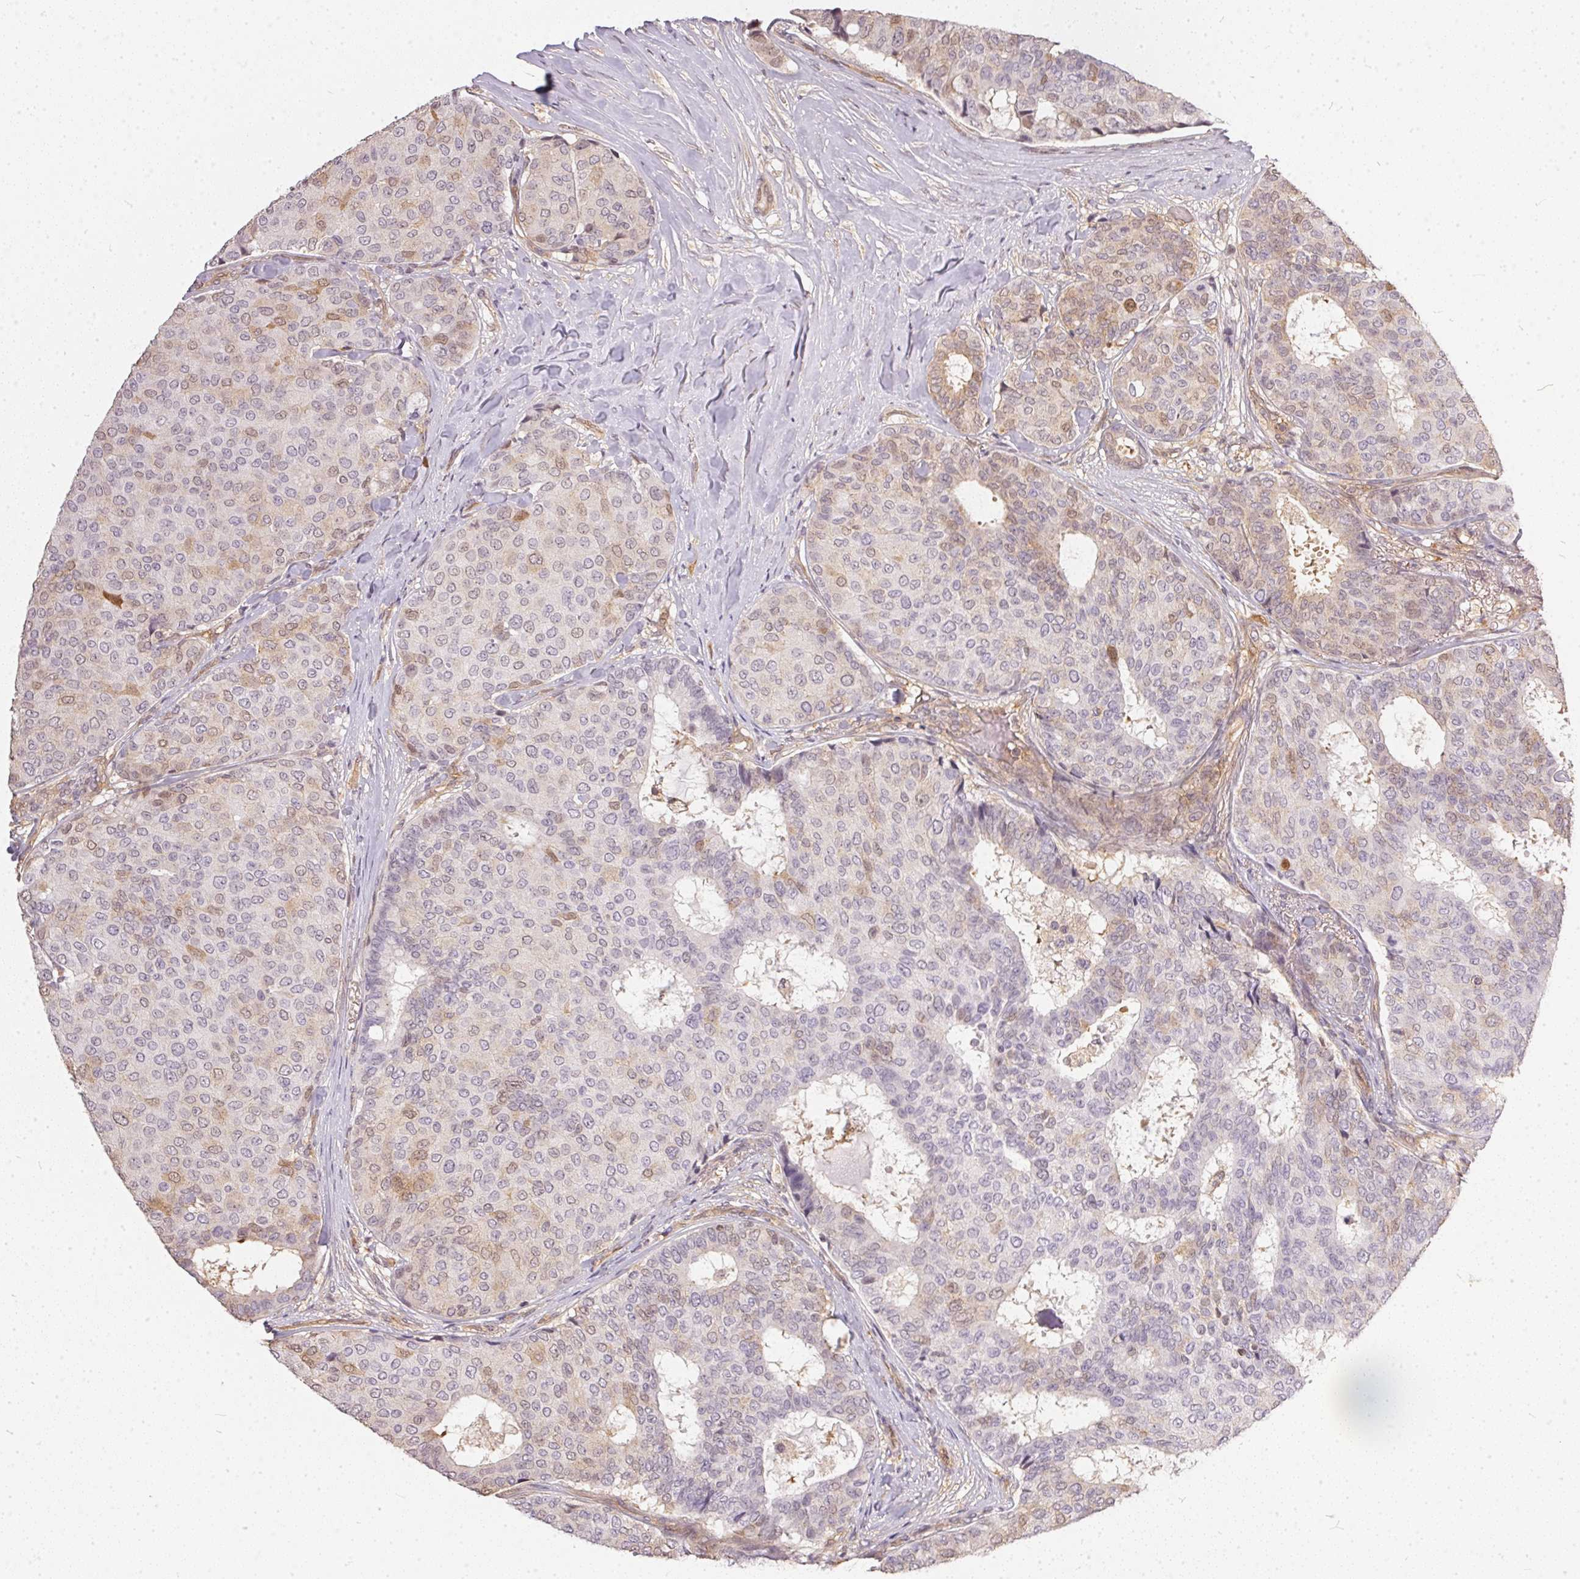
{"staining": {"intensity": "weak", "quantity": "<25%", "location": "cytoplasmic/membranous,nuclear"}, "tissue": "breast cancer", "cell_type": "Tumor cells", "image_type": "cancer", "snomed": [{"axis": "morphology", "description": "Duct carcinoma"}, {"axis": "topography", "description": "Breast"}], "caption": "Photomicrograph shows no protein staining in tumor cells of infiltrating ductal carcinoma (breast) tissue. Brightfield microscopy of immunohistochemistry stained with DAB (brown) and hematoxylin (blue), captured at high magnification.", "gene": "BLMH", "patient": {"sex": "female", "age": 75}}